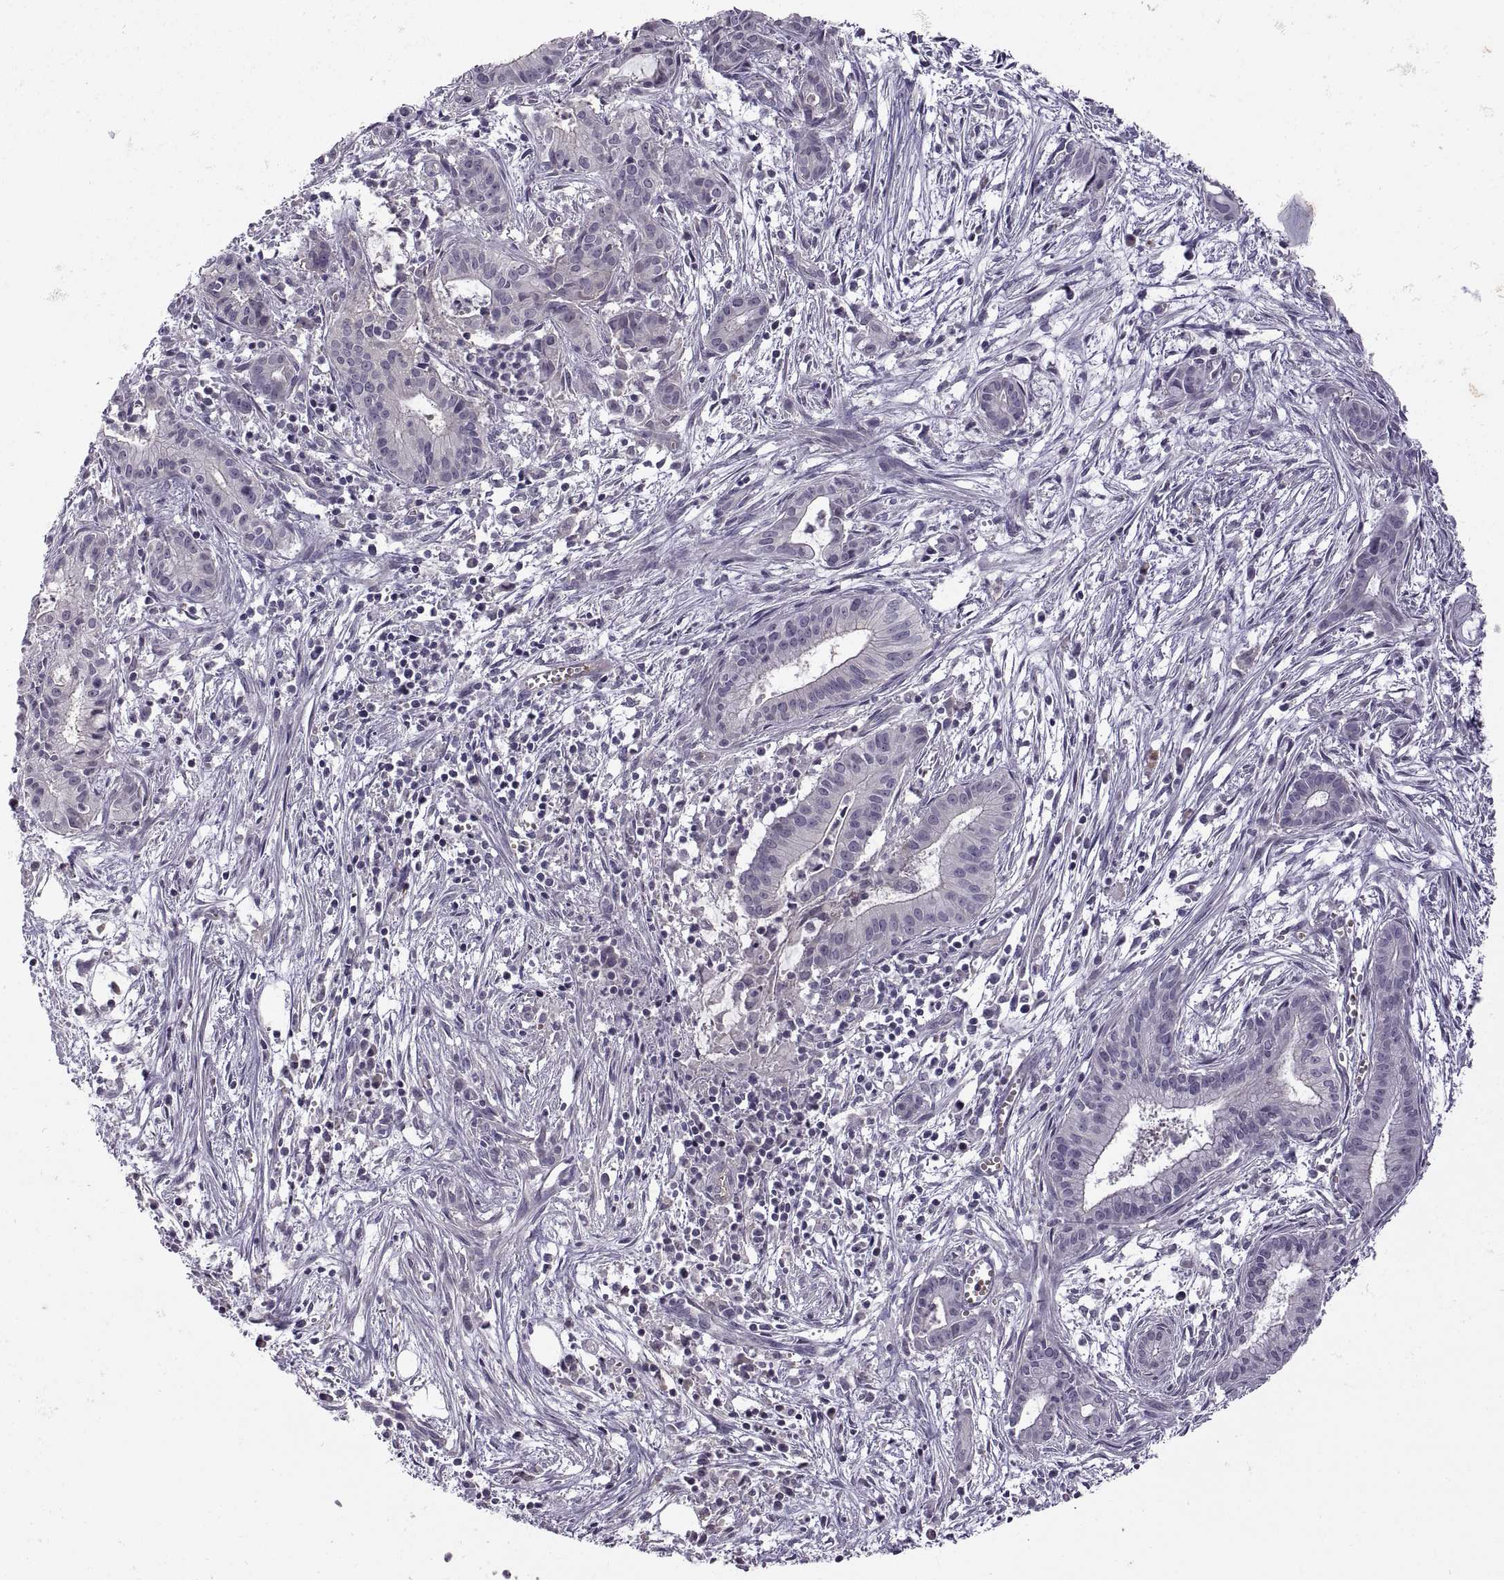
{"staining": {"intensity": "negative", "quantity": "none", "location": "none"}, "tissue": "pancreatic cancer", "cell_type": "Tumor cells", "image_type": "cancer", "snomed": [{"axis": "morphology", "description": "Adenocarcinoma, NOS"}, {"axis": "topography", "description": "Pancreas"}], "caption": "The immunohistochemistry image has no significant expression in tumor cells of adenocarcinoma (pancreatic) tissue. Nuclei are stained in blue.", "gene": "MEIOC", "patient": {"sex": "male", "age": 48}}